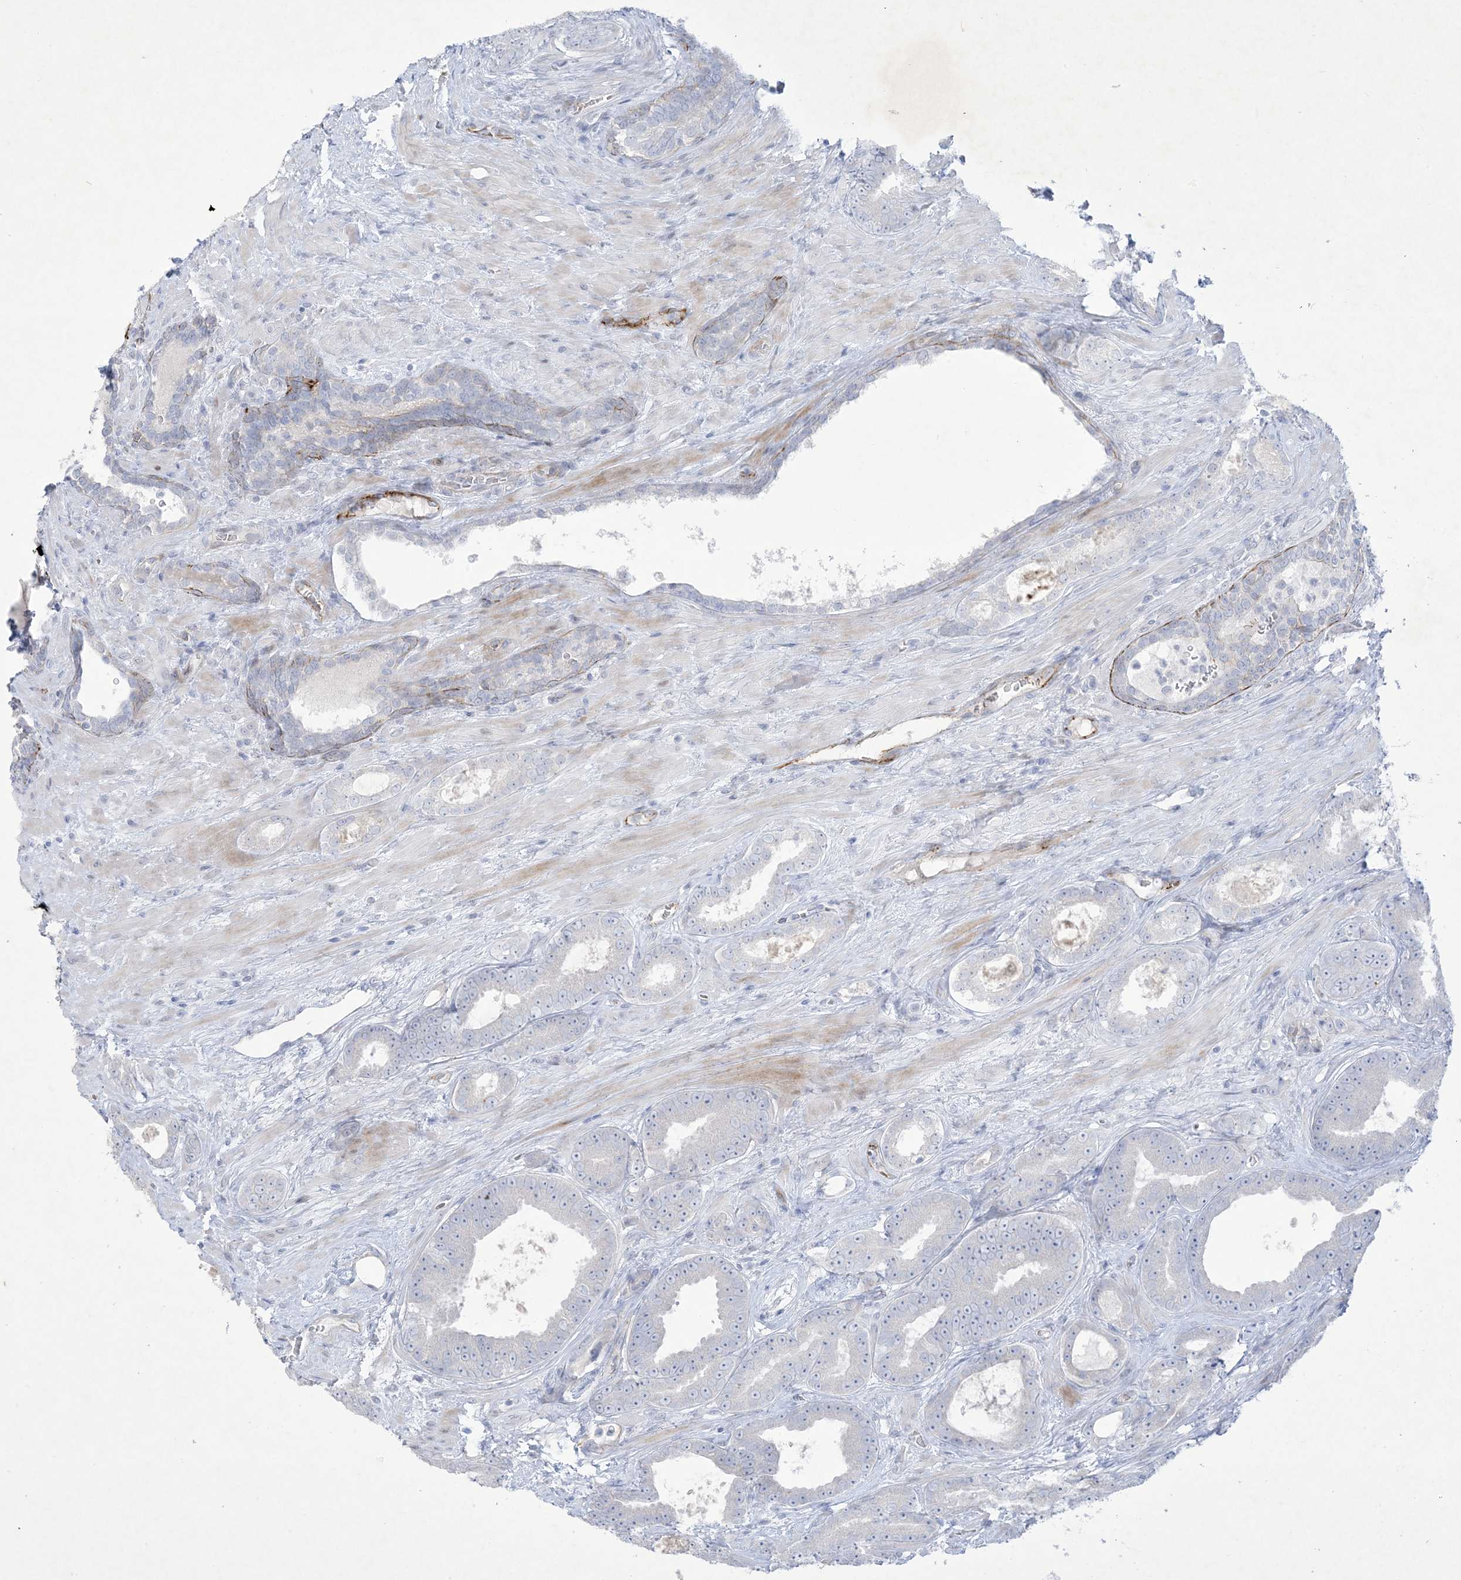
{"staining": {"intensity": "negative", "quantity": "none", "location": "none"}, "tissue": "prostate cancer", "cell_type": "Tumor cells", "image_type": "cancer", "snomed": [{"axis": "morphology", "description": "Adenocarcinoma, High grade"}, {"axis": "topography", "description": "Prostate"}], "caption": "The histopathology image exhibits no staining of tumor cells in prostate cancer.", "gene": "B3GNT7", "patient": {"sex": "male", "age": 66}}